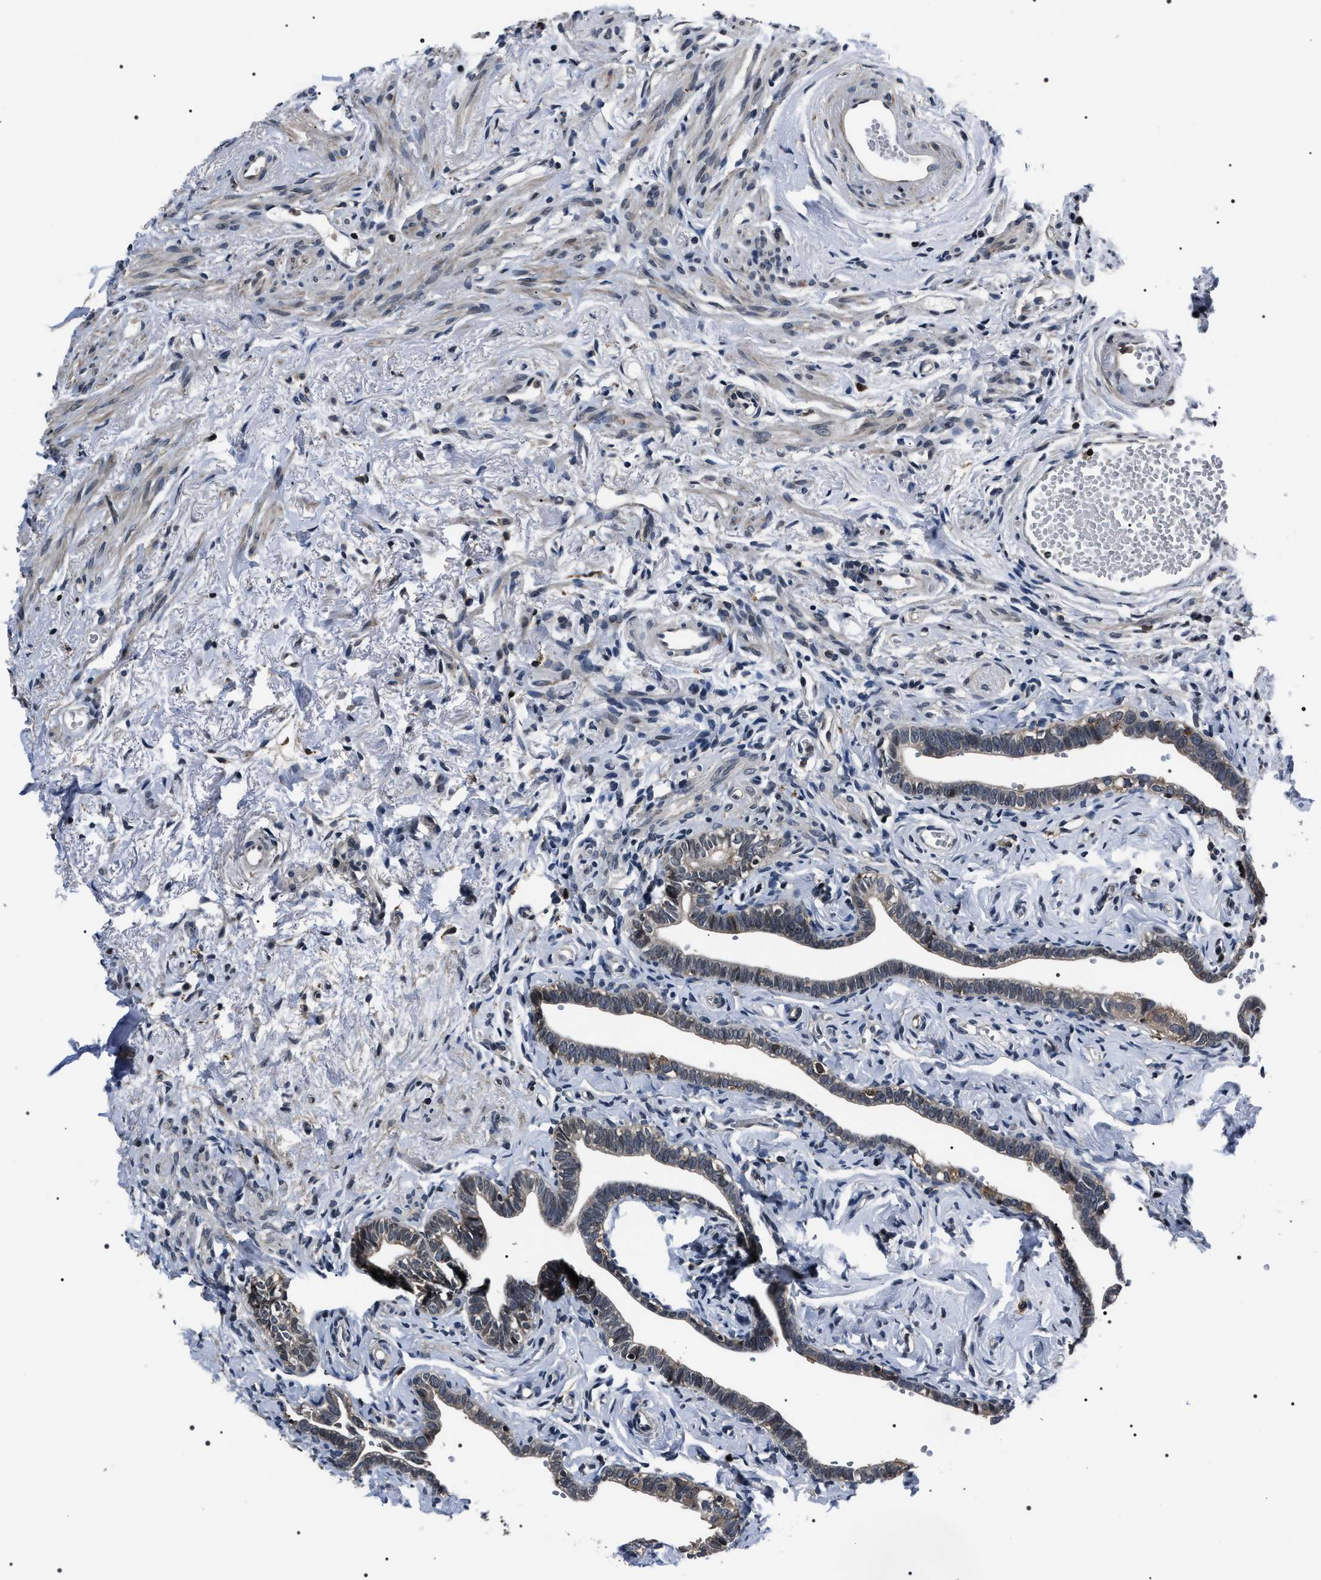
{"staining": {"intensity": "strong", "quantity": "<25%", "location": "cytoplasmic/membranous,nuclear"}, "tissue": "fallopian tube", "cell_type": "Glandular cells", "image_type": "normal", "snomed": [{"axis": "morphology", "description": "Normal tissue, NOS"}, {"axis": "topography", "description": "Fallopian tube"}], "caption": "Human fallopian tube stained for a protein (brown) reveals strong cytoplasmic/membranous,nuclear positive expression in about <25% of glandular cells.", "gene": "SIPA1", "patient": {"sex": "female", "age": 71}}